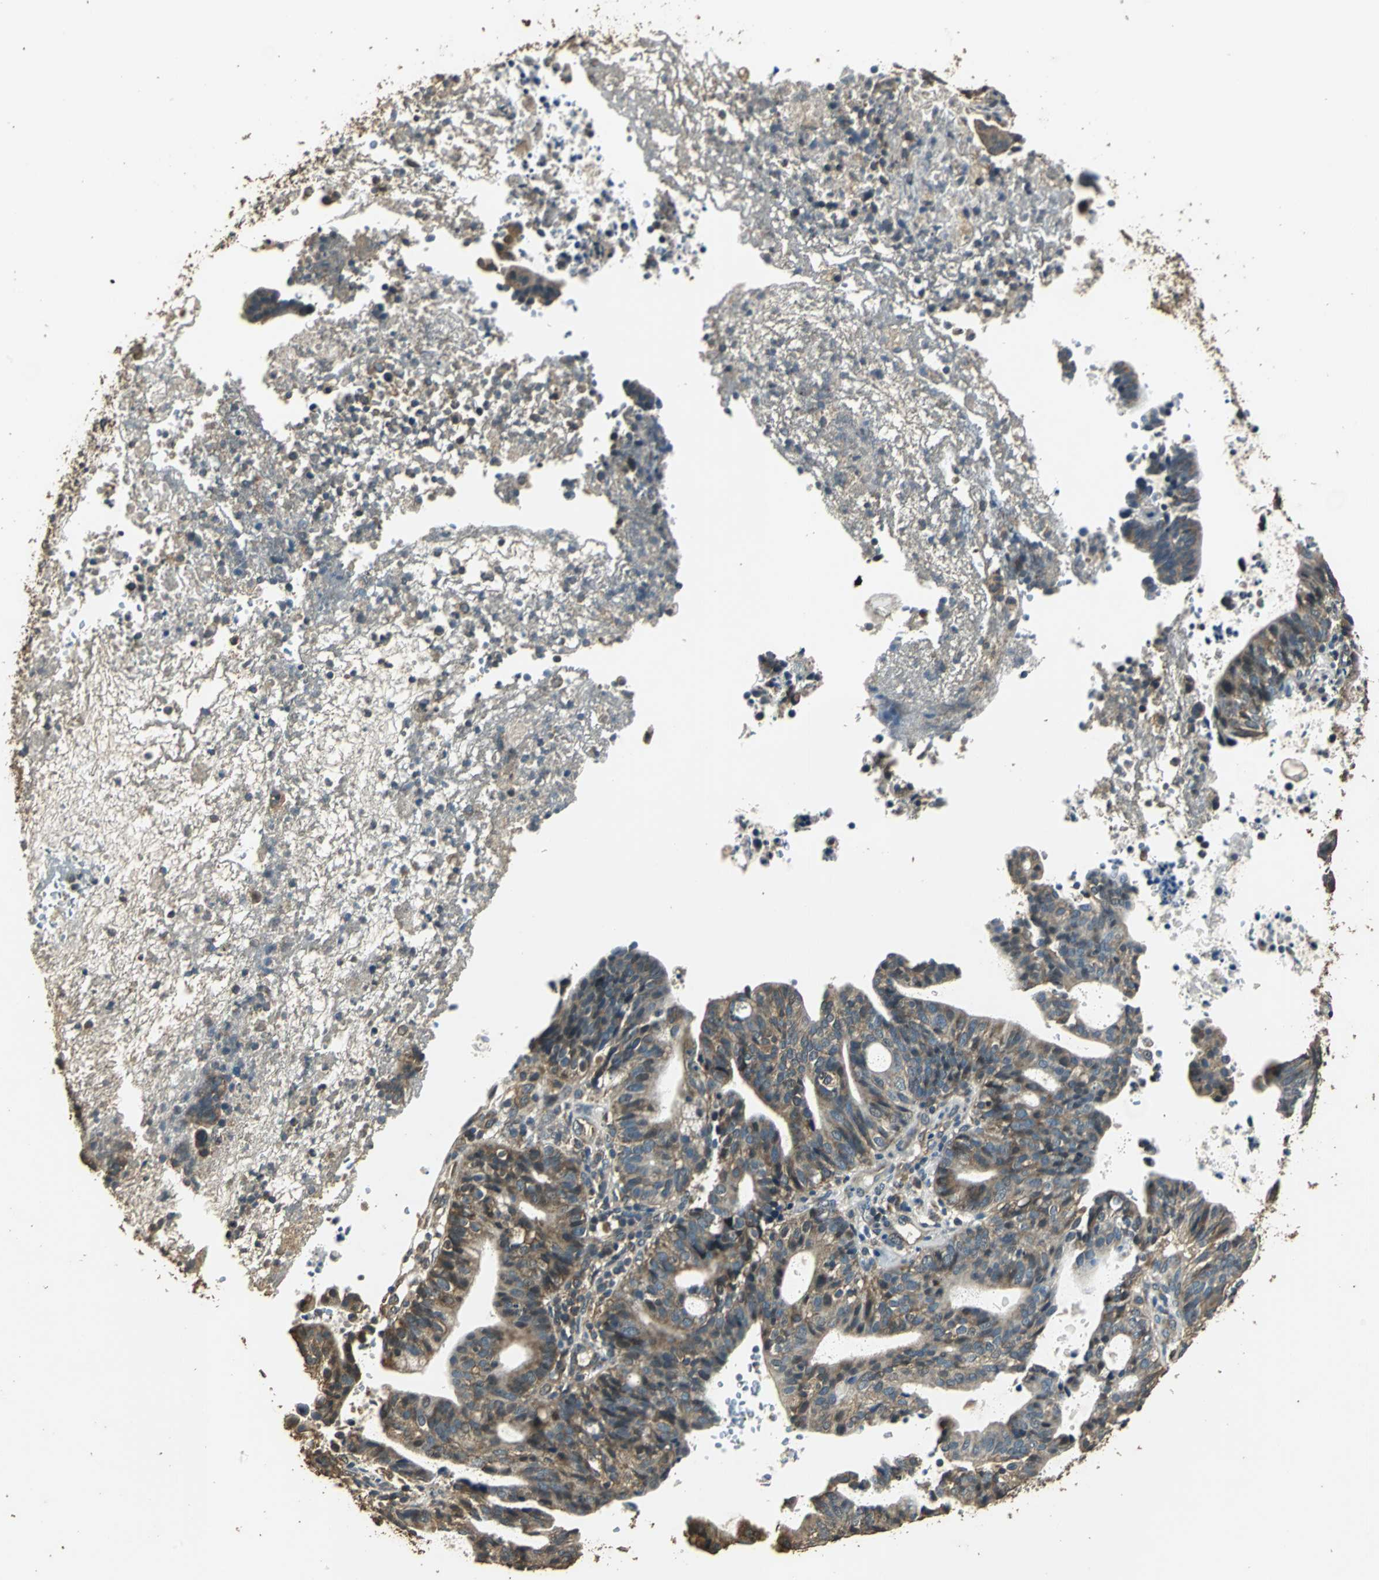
{"staining": {"intensity": "moderate", "quantity": ">75%", "location": "cytoplasmic/membranous"}, "tissue": "endometrial cancer", "cell_type": "Tumor cells", "image_type": "cancer", "snomed": [{"axis": "morphology", "description": "Adenocarcinoma, NOS"}, {"axis": "topography", "description": "Uterus"}], "caption": "The histopathology image shows a brown stain indicating the presence of a protein in the cytoplasmic/membranous of tumor cells in adenocarcinoma (endometrial). (brown staining indicates protein expression, while blue staining denotes nuclei).", "gene": "TMPRSS4", "patient": {"sex": "female", "age": 83}}